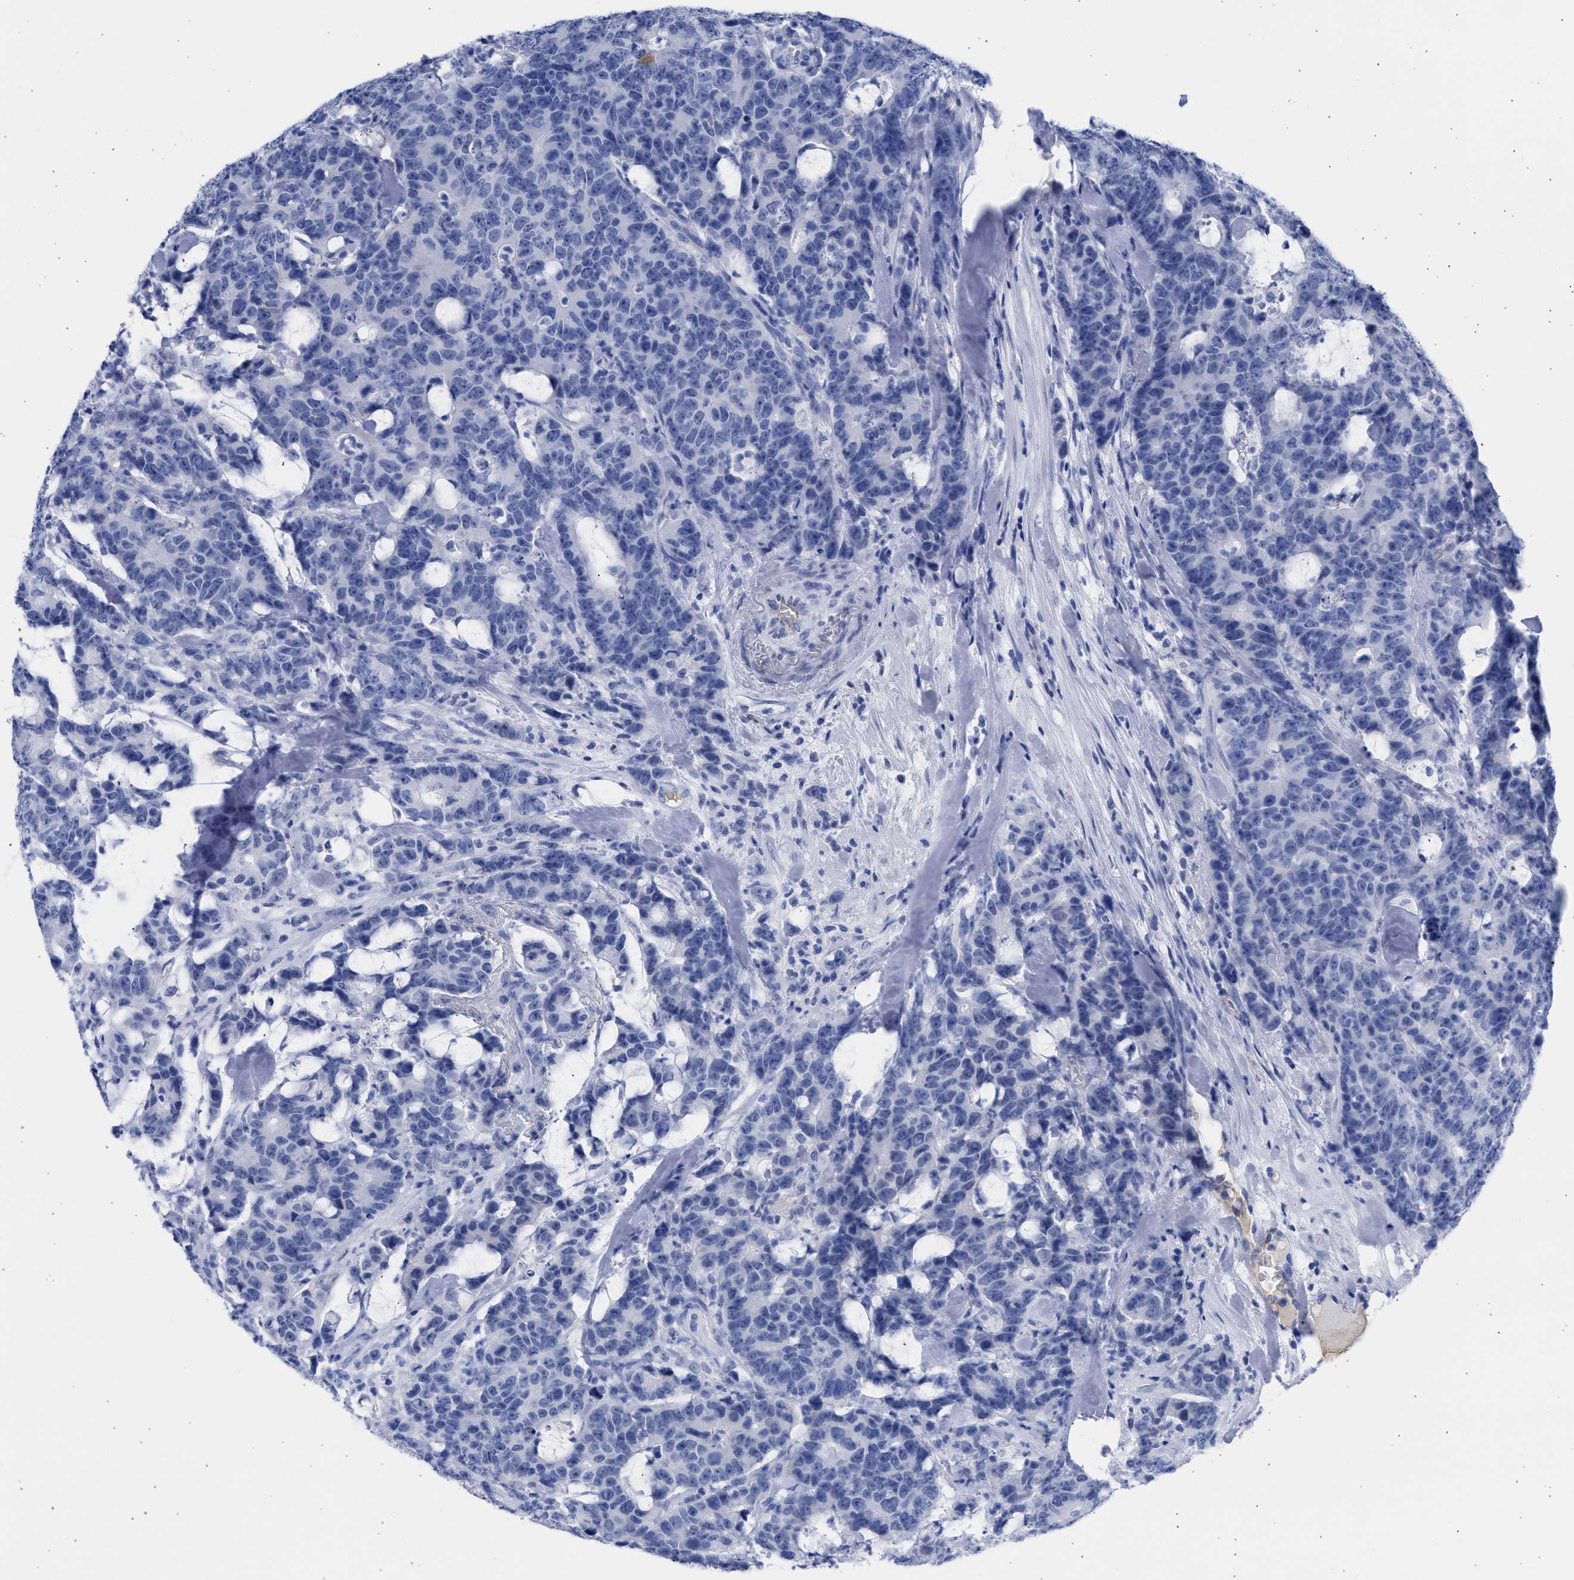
{"staining": {"intensity": "negative", "quantity": "none", "location": "none"}, "tissue": "colorectal cancer", "cell_type": "Tumor cells", "image_type": "cancer", "snomed": [{"axis": "morphology", "description": "Adenocarcinoma, NOS"}, {"axis": "topography", "description": "Colon"}], "caption": "Histopathology image shows no significant protein staining in tumor cells of colorectal adenocarcinoma.", "gene": "RSPH1", "patient": {"sex": "female", "age": 86}}